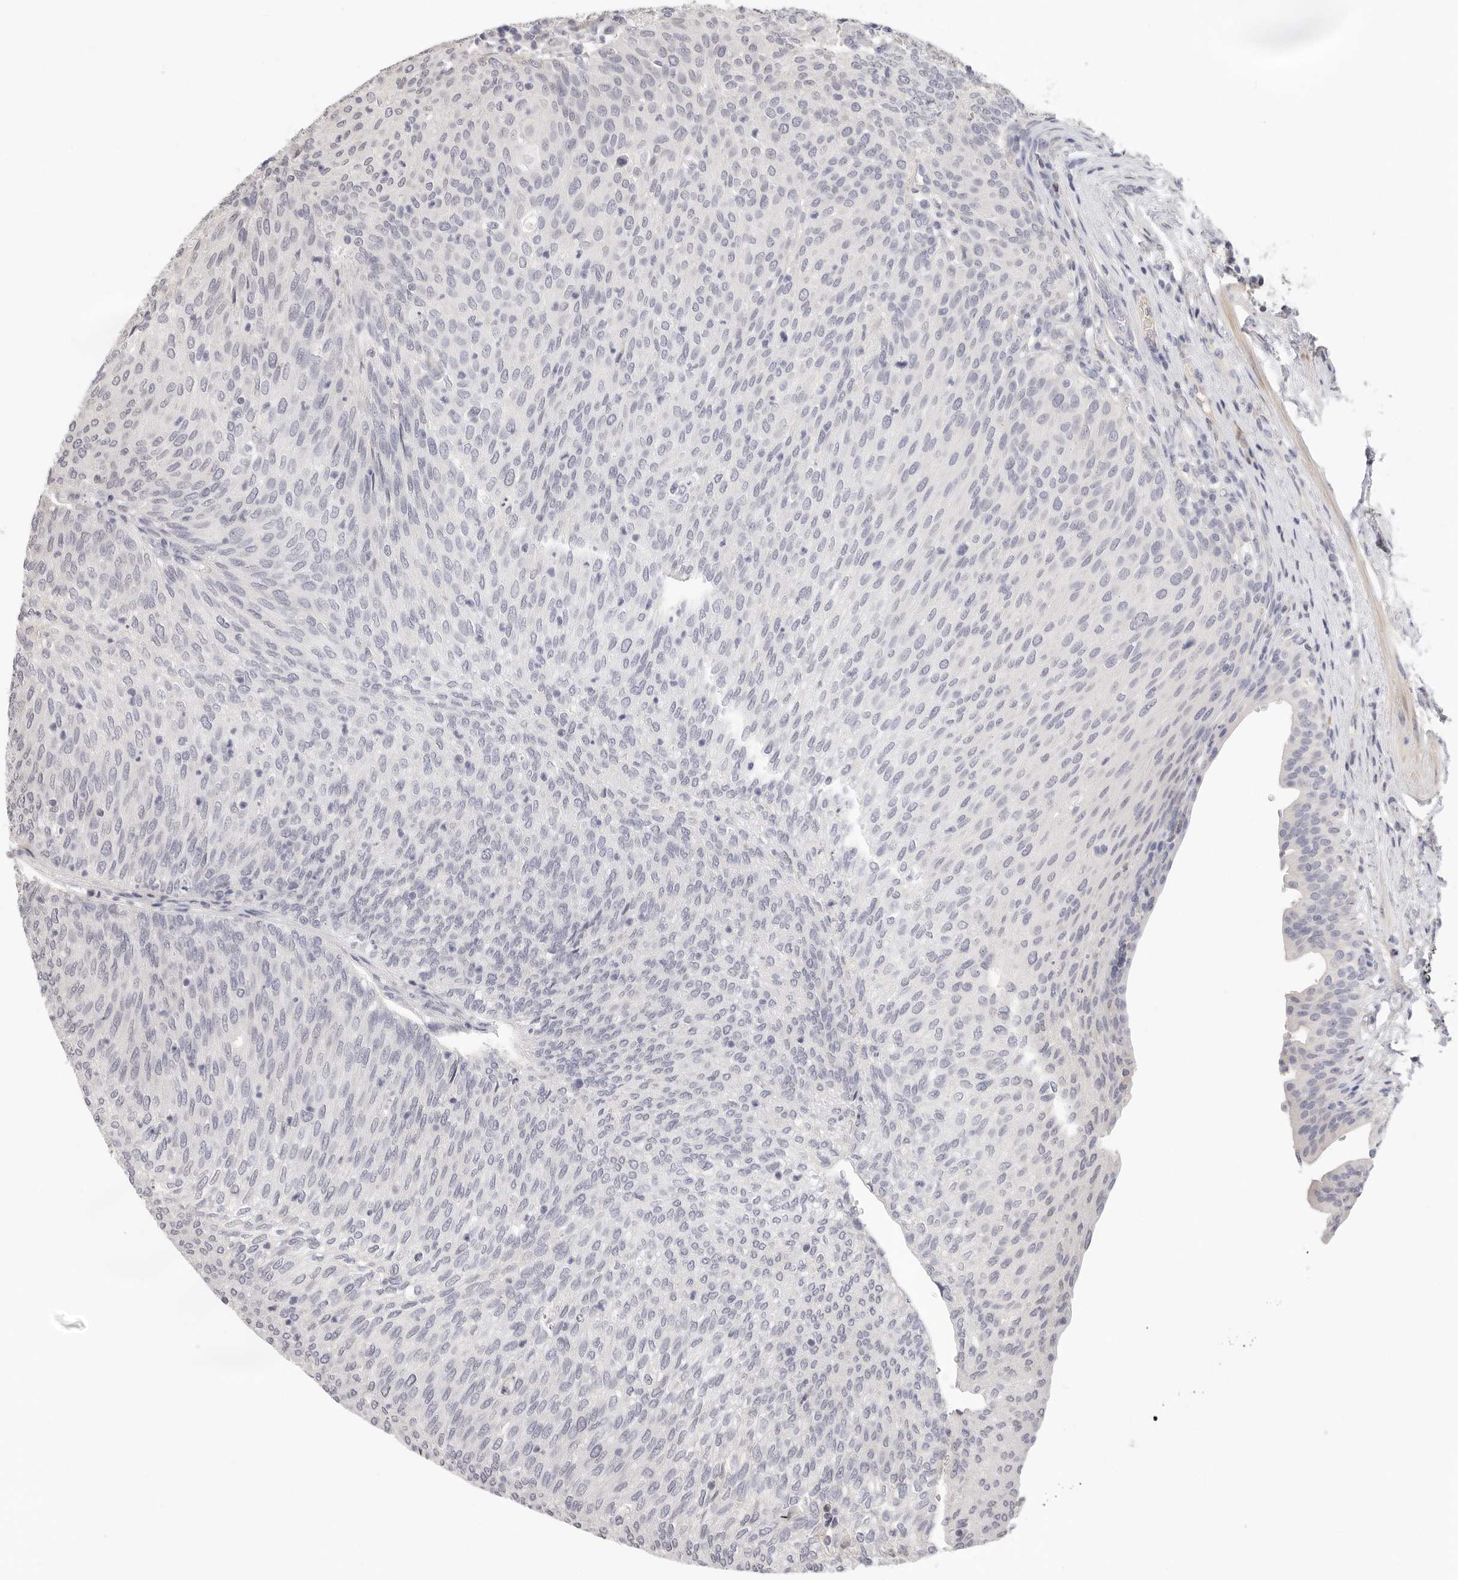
{"staining": {"intensity": "negative", "quantity": "none", "location": "none"}, "tissue": "urothelial cancer", "cell_type": "Tumor cells", "image_type": "cancer", "snomed": [{"axis": "morphology", "description": "Urothelial carcinoma, Low grade"}, {"axis": "topography", "description": "Urinary bladder"}], "caption": "A histopathology image of human low-grade urothelial carcinoma is negative for staining in tumor cells.", "gene": "STRADB", "patient": {"sex": "female", "age": 79}}